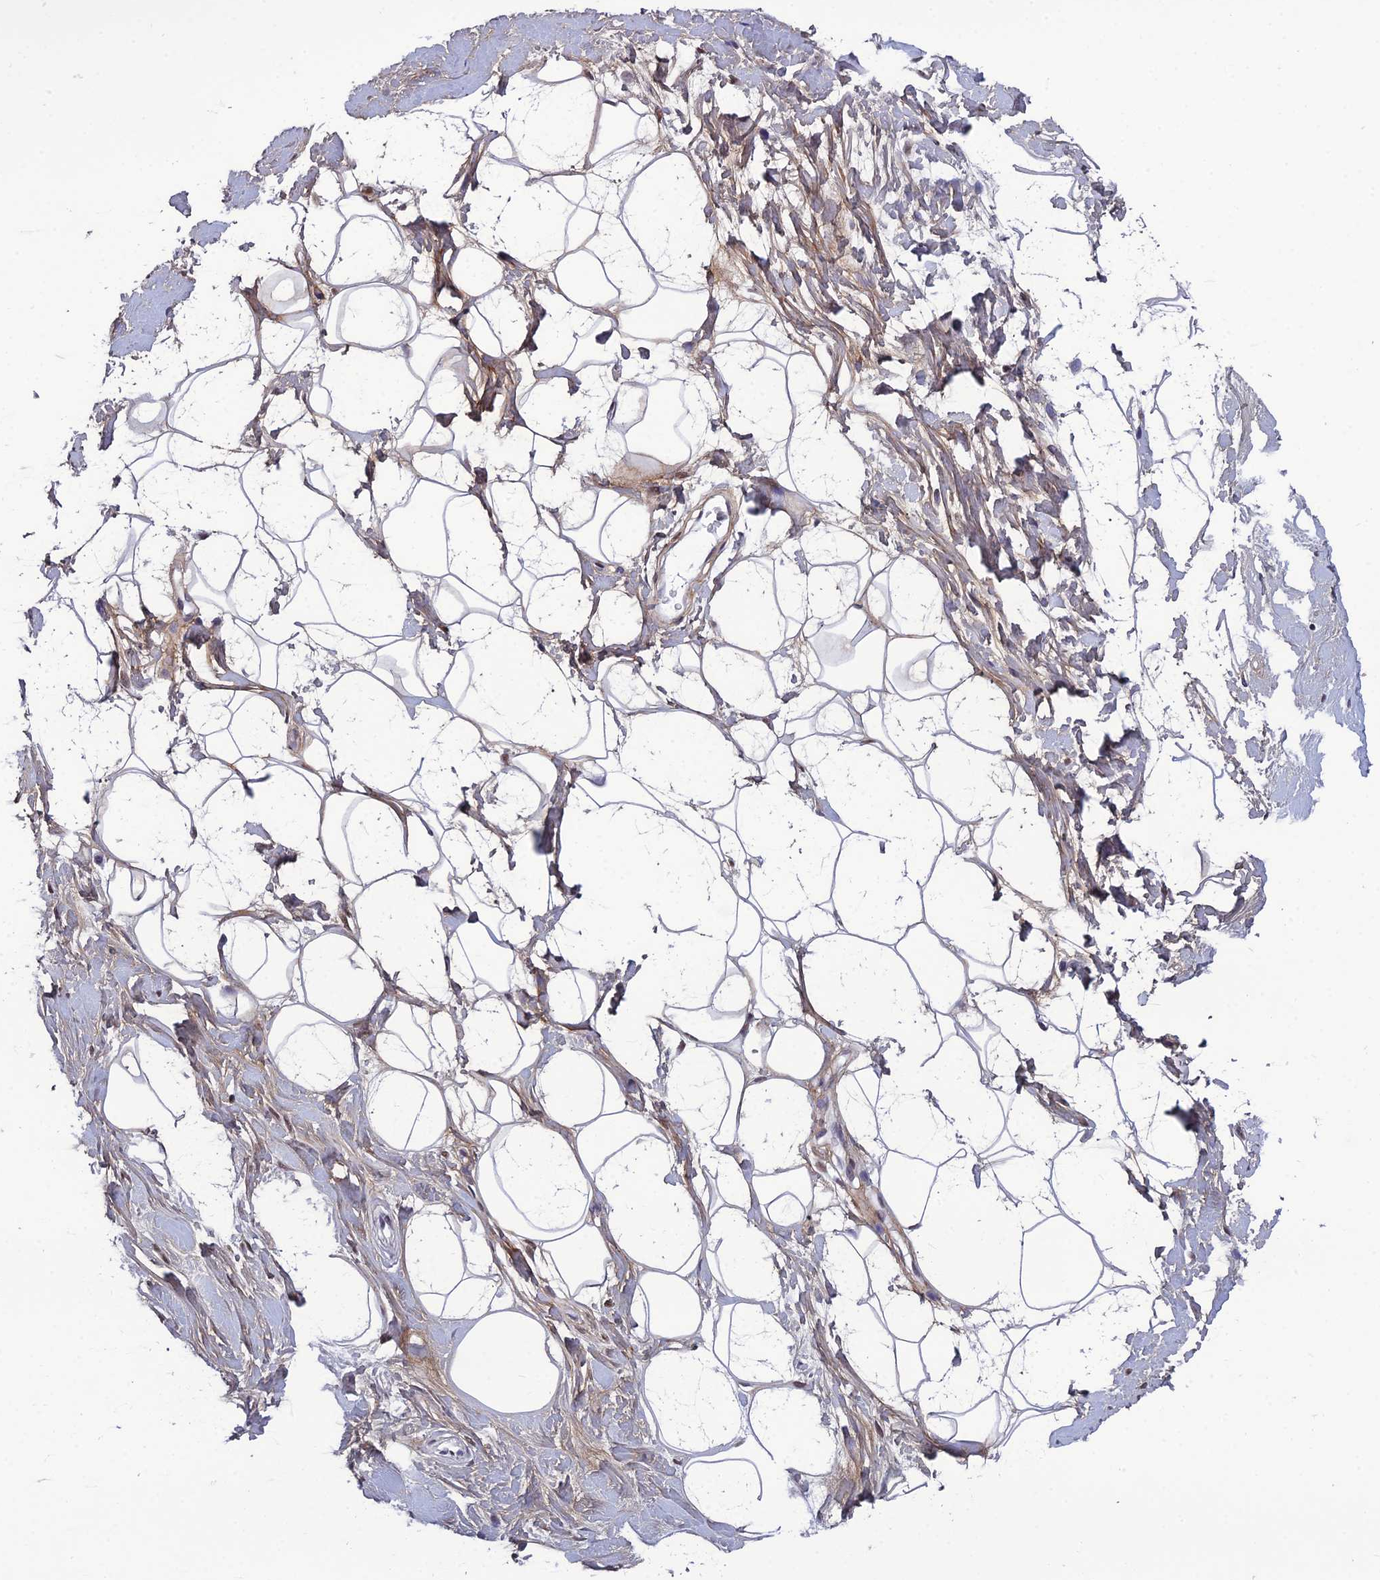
{"staining": {"intensity": "negative", "quantity": "none", "location": "none"}, "tissue": "adipose tissue", "cell_type": "Adipocytes", "image_type": "normal", "snomed": [{"axis": "morphology", "description": "Normal tissue, NOS"}, {"axis": "topography", "description": "Breast"}], "caption": "DAB (3,3'-diaminobenzidine) immunohistochemical staining of benign human adipose tissue demonstrates no significant expression in adipocytes. (DAB (3,3'-diaminobenzidine) immunohistochemistry (IHC) visualized using brightfield microscopy, high magnification).", "gene": "RSRC1", "patient": {"sex": "female", "age": 26}}